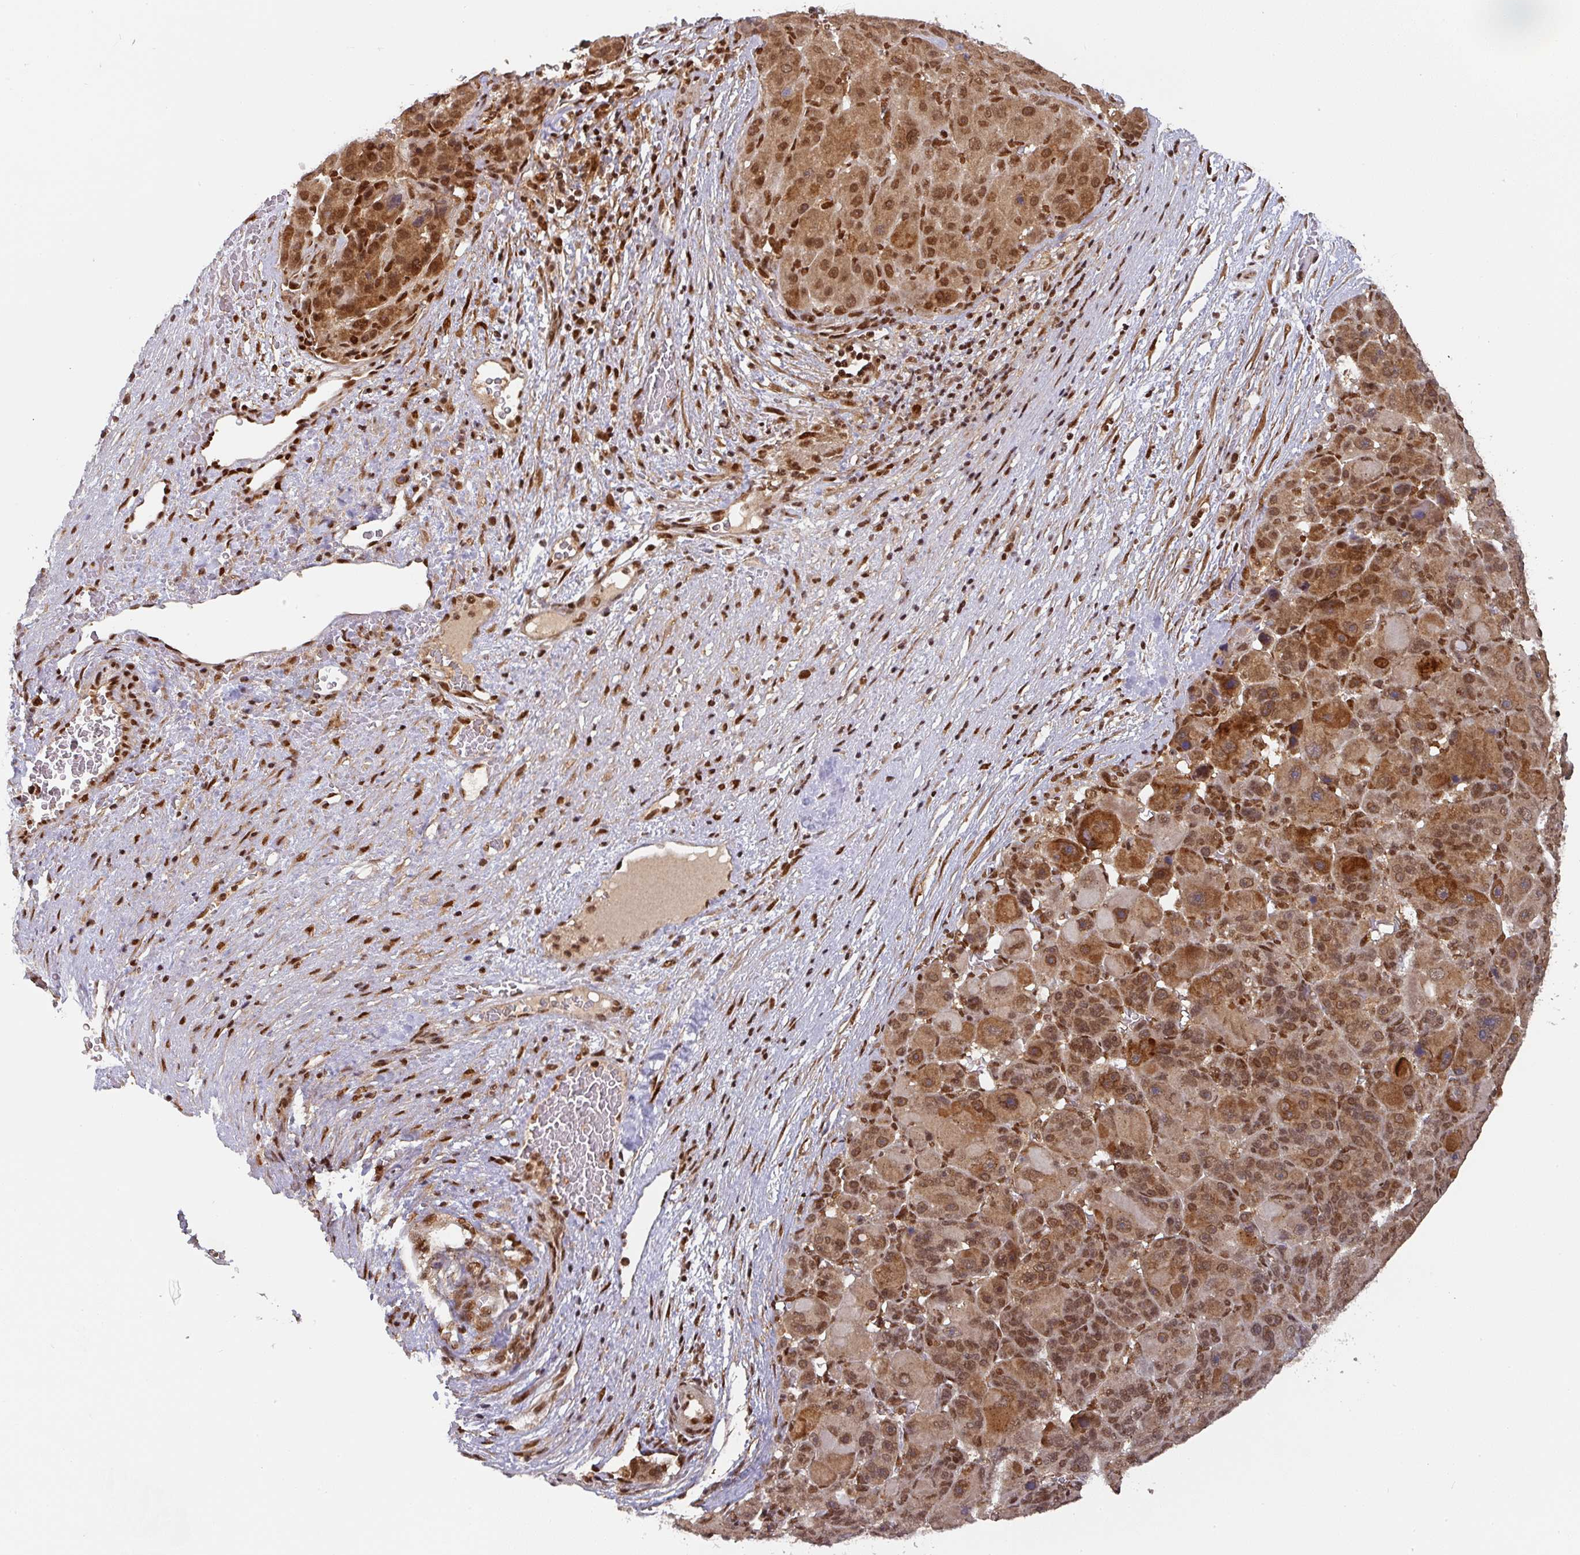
{"staining": {"intensity": "moderate", "quantity": ">75%", "location": "cytoplasmic/membranous,nuclear"}, "tissue": "liver cancer", "cell_type": "Tumor cells", "image_type": "cancer", "snomed": [{"axis": "morphology", "description": "Carcinoma, Hepatocellular, NOS"}, {"axis": "topography", "description": "Liver"}], "caption": "Moderate cytoplasmic/membranous and nuclear positivity for a protein is present in approximately >75% of tumor cells of liver hepatocellular carcinoma using immunohistochemistry (IHC).", "gene": "DIDO1", "patient": {"sex": "male", "age": 76}}